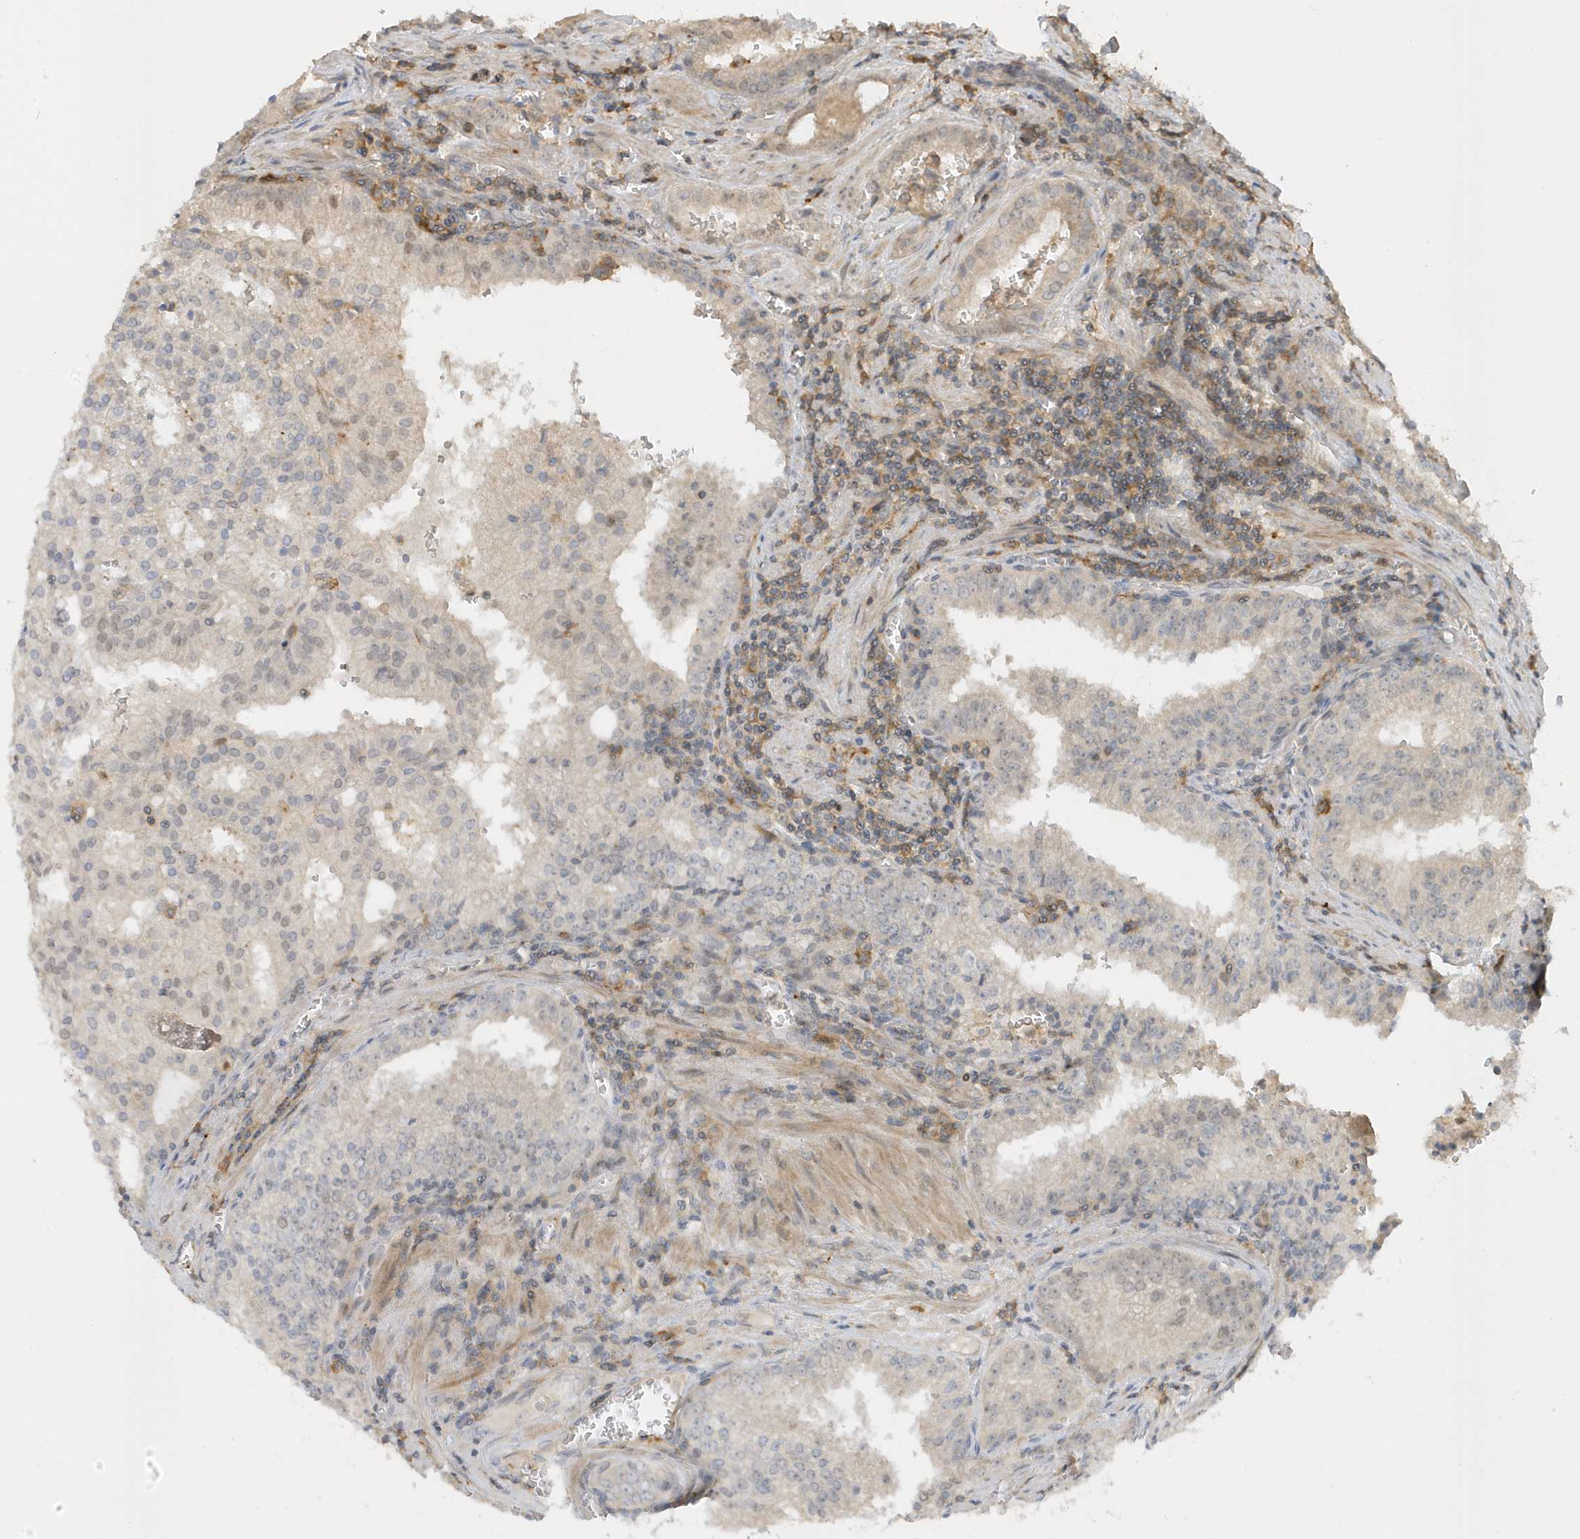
{"staining": {"intensity": "weak", "quantity": "<25%", "location": "cytoplasmic/membranous"}, "tissue": "prostate cancer", "cell_type": "Tumor cells", "image_type": "cancer", "snomed": [{"axis": "morphology", "description": "Adenocarcinoma, High grade"}, {"axis": "topography", "description": "Prostate"}], "caption": "Tumor cells show no significant protein expression in prostate high-grade adenocarcinoma.", "gene": "ZBTB8A", "patient": {"sex": "male", "age": 68}}